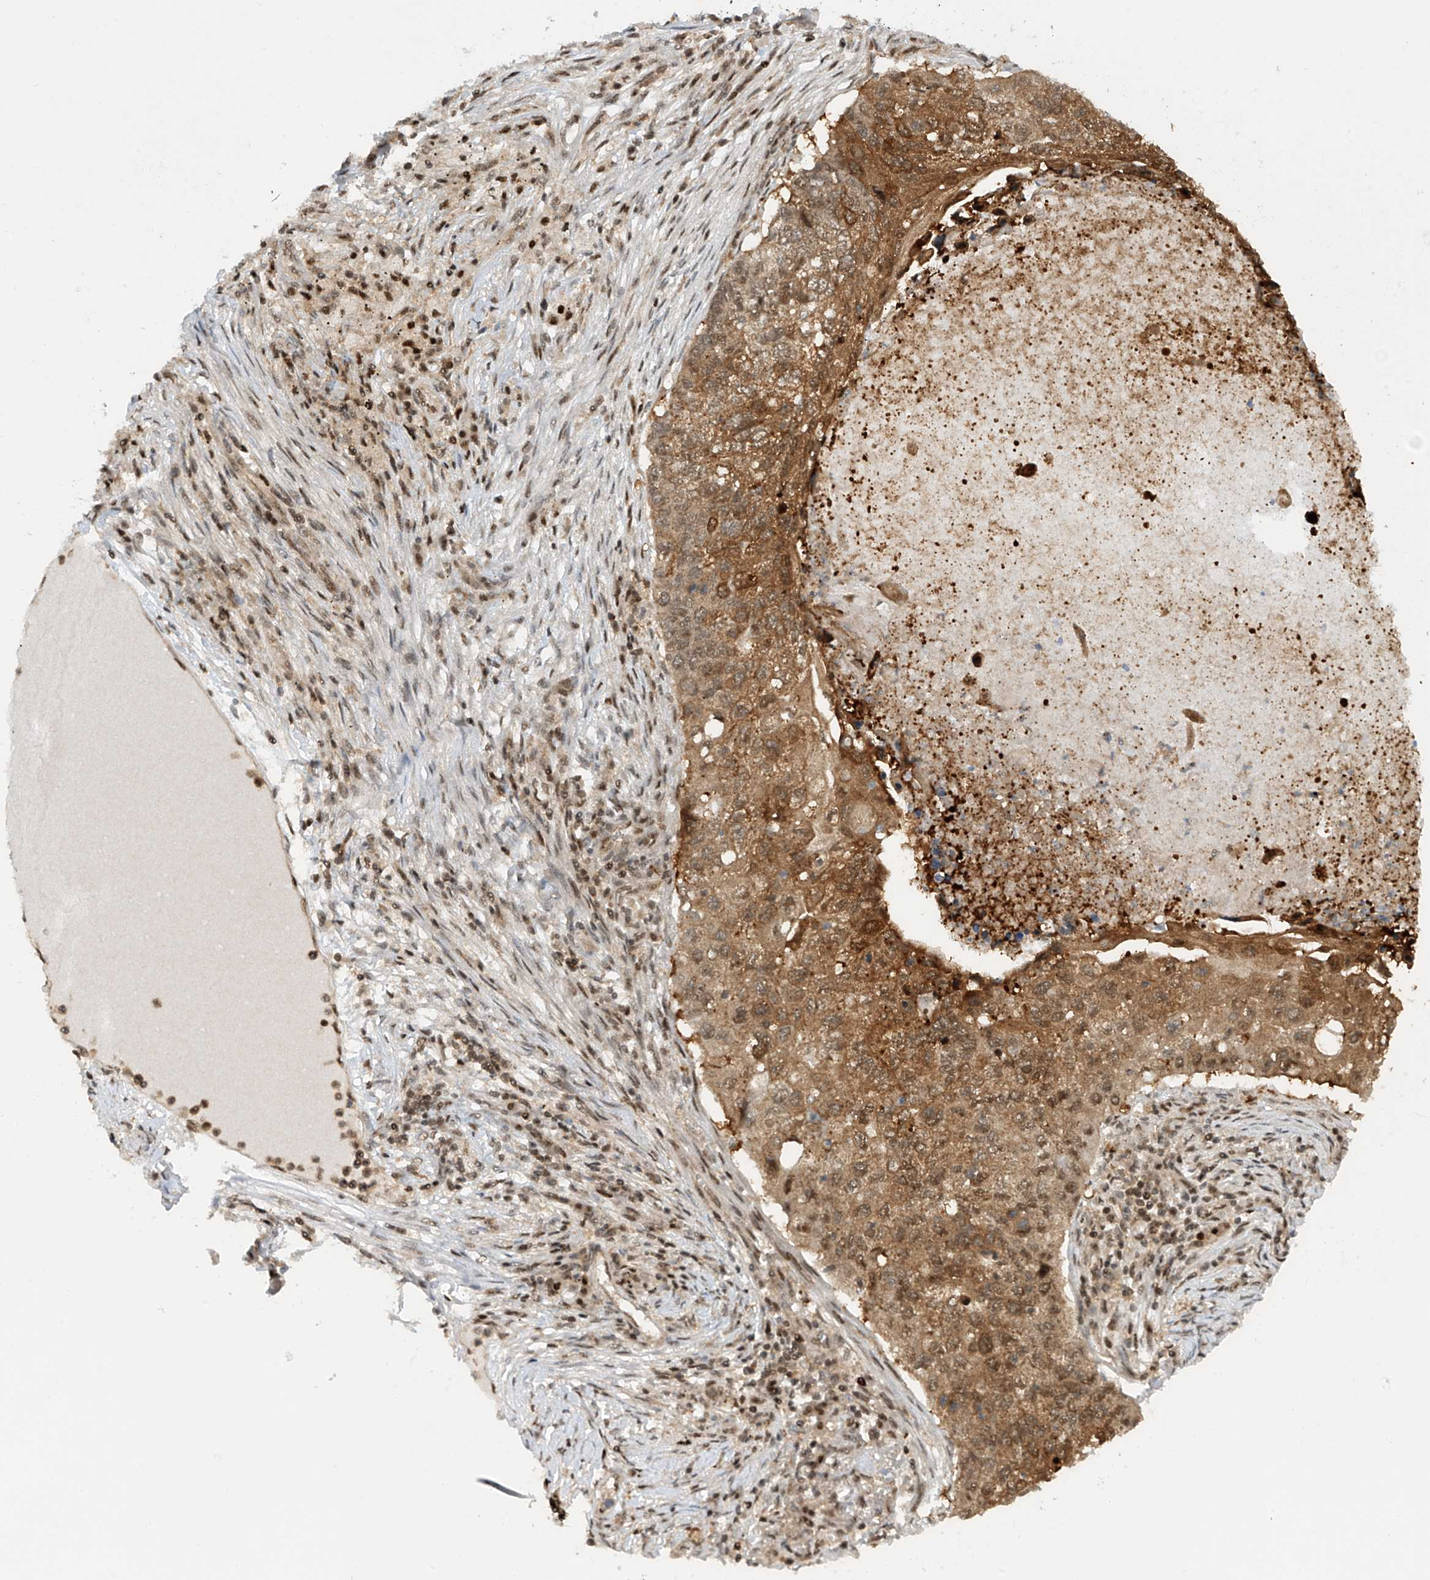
{"staining": {"intensity": "moderate", "quantity": ">75%", "location": "cytoplasmic/membranous,nuclear"}, "tissue": "lung cancer", "cell_type": "Tumor cells", "image_type": "cancer", "snomed": [{"axis": "morphology", "description": "Squamous cell carcinoma, NOS"}, {"axis": "topography", "description": "Lung"}], "caption": "DAB (3,3'-diaminobenzidine) immunohistochemical staining of human lung squamous cell carcinoma shows moderate cytoplasmic/membranous and nuclear protein positivity in about >75% of tumor cells.", "gene": "LAGE3", "patient": {"sex": "female", "age": 63}}